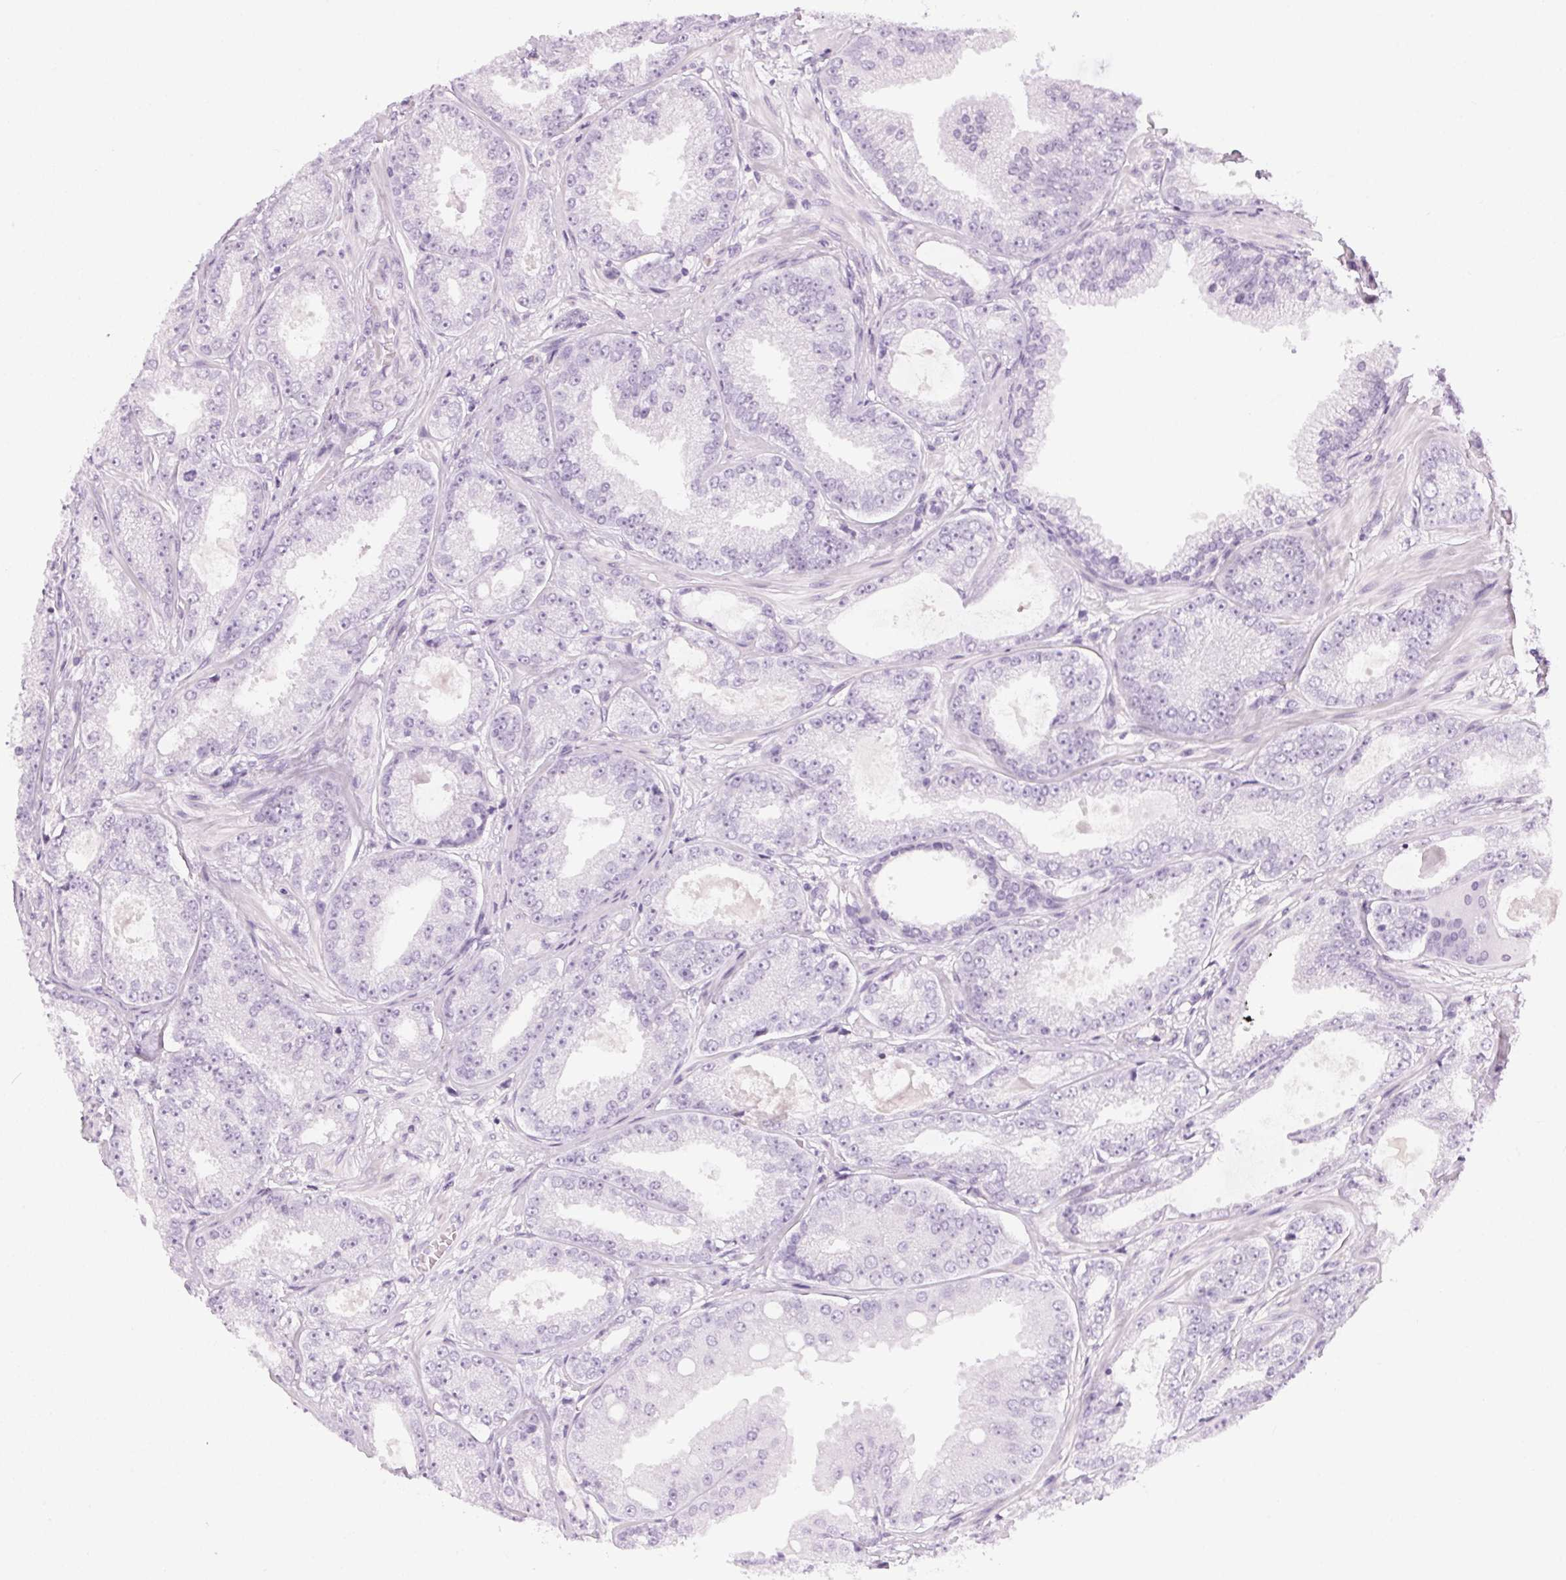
{"staining": {"intensity": "negative", "quantity": "none", "location": "none"}, "tissue": "prostate cancer", "cell_type": "Tumor cells", "image_type": "cancer", "snomed": [{"axis": "morphology", "description": "Adenocarcinoma, NOS"}, {"axis": "topography", "description": "Prostate"}], "caption": "Protein analysis of prostate cancer shows no significant expression in tumor cells.", "gene": "LRP2", "patient": {"sex": "male", "age": 64}}